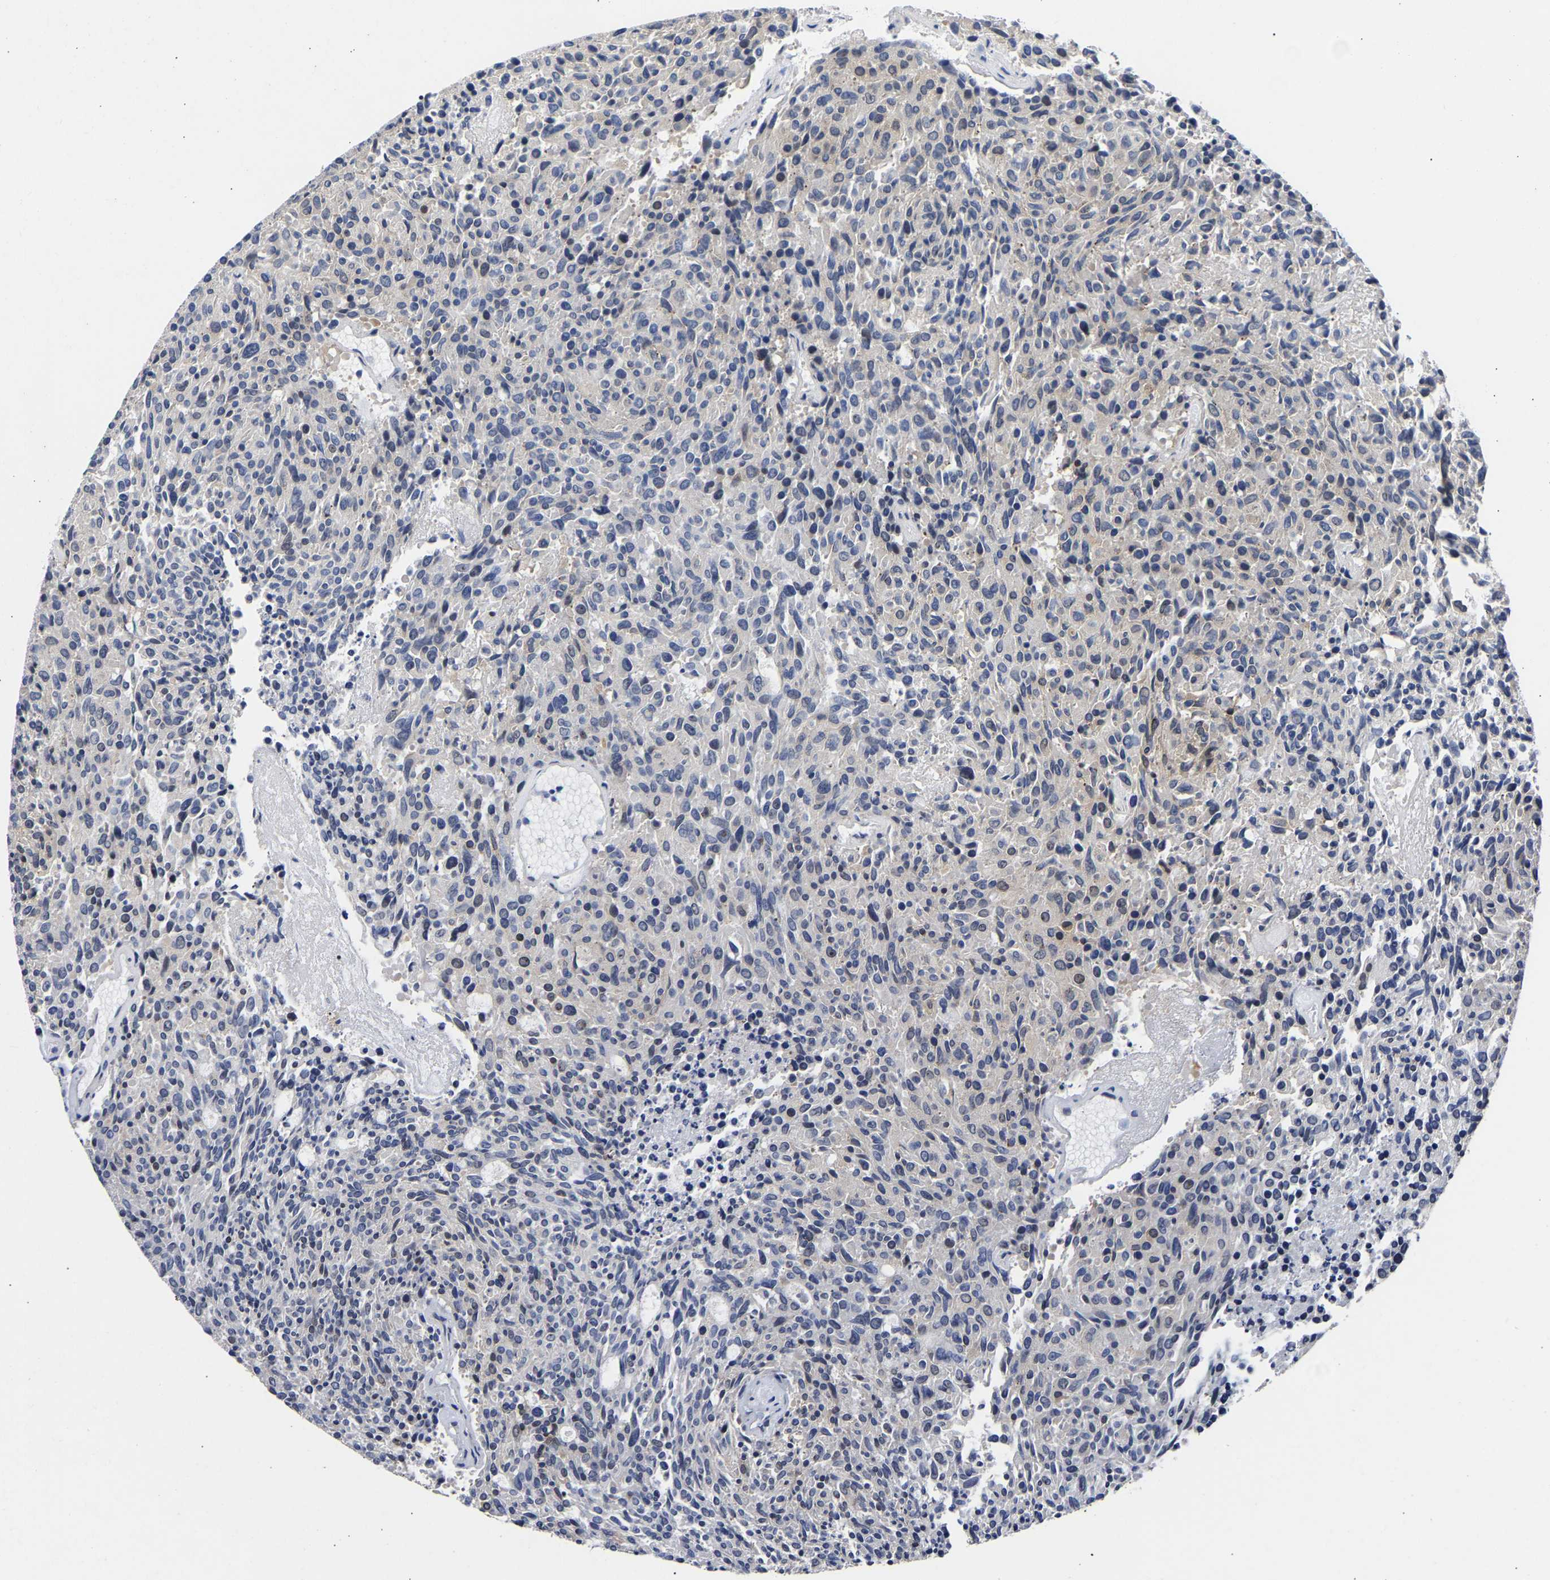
{"staining": {"intensity": "negative", "quantity": "none", "location": "none"}, "tissue": "carcinoid", "cell_type": "Tumor cells", "image_type": "cancer", "snomed": [{"axis": "morphology", "description": "Carcinoid, malignant, NOS"}, {"axis": "topography", "description": "Pancreas"}], "caption": "High magnification brightfield microscopy of malignant carcinoid stained with DAB (brown) and counterstained with hematoxylin (blue): tumor cells show no significant expression. The staining is performed using DAB (3,3'-diaminobenzidine) brown chromogen with nuclei counter-stained in using hematoxylin.", "gene": "CCDC6", "patient": {"sex": "female", "age": 54}}